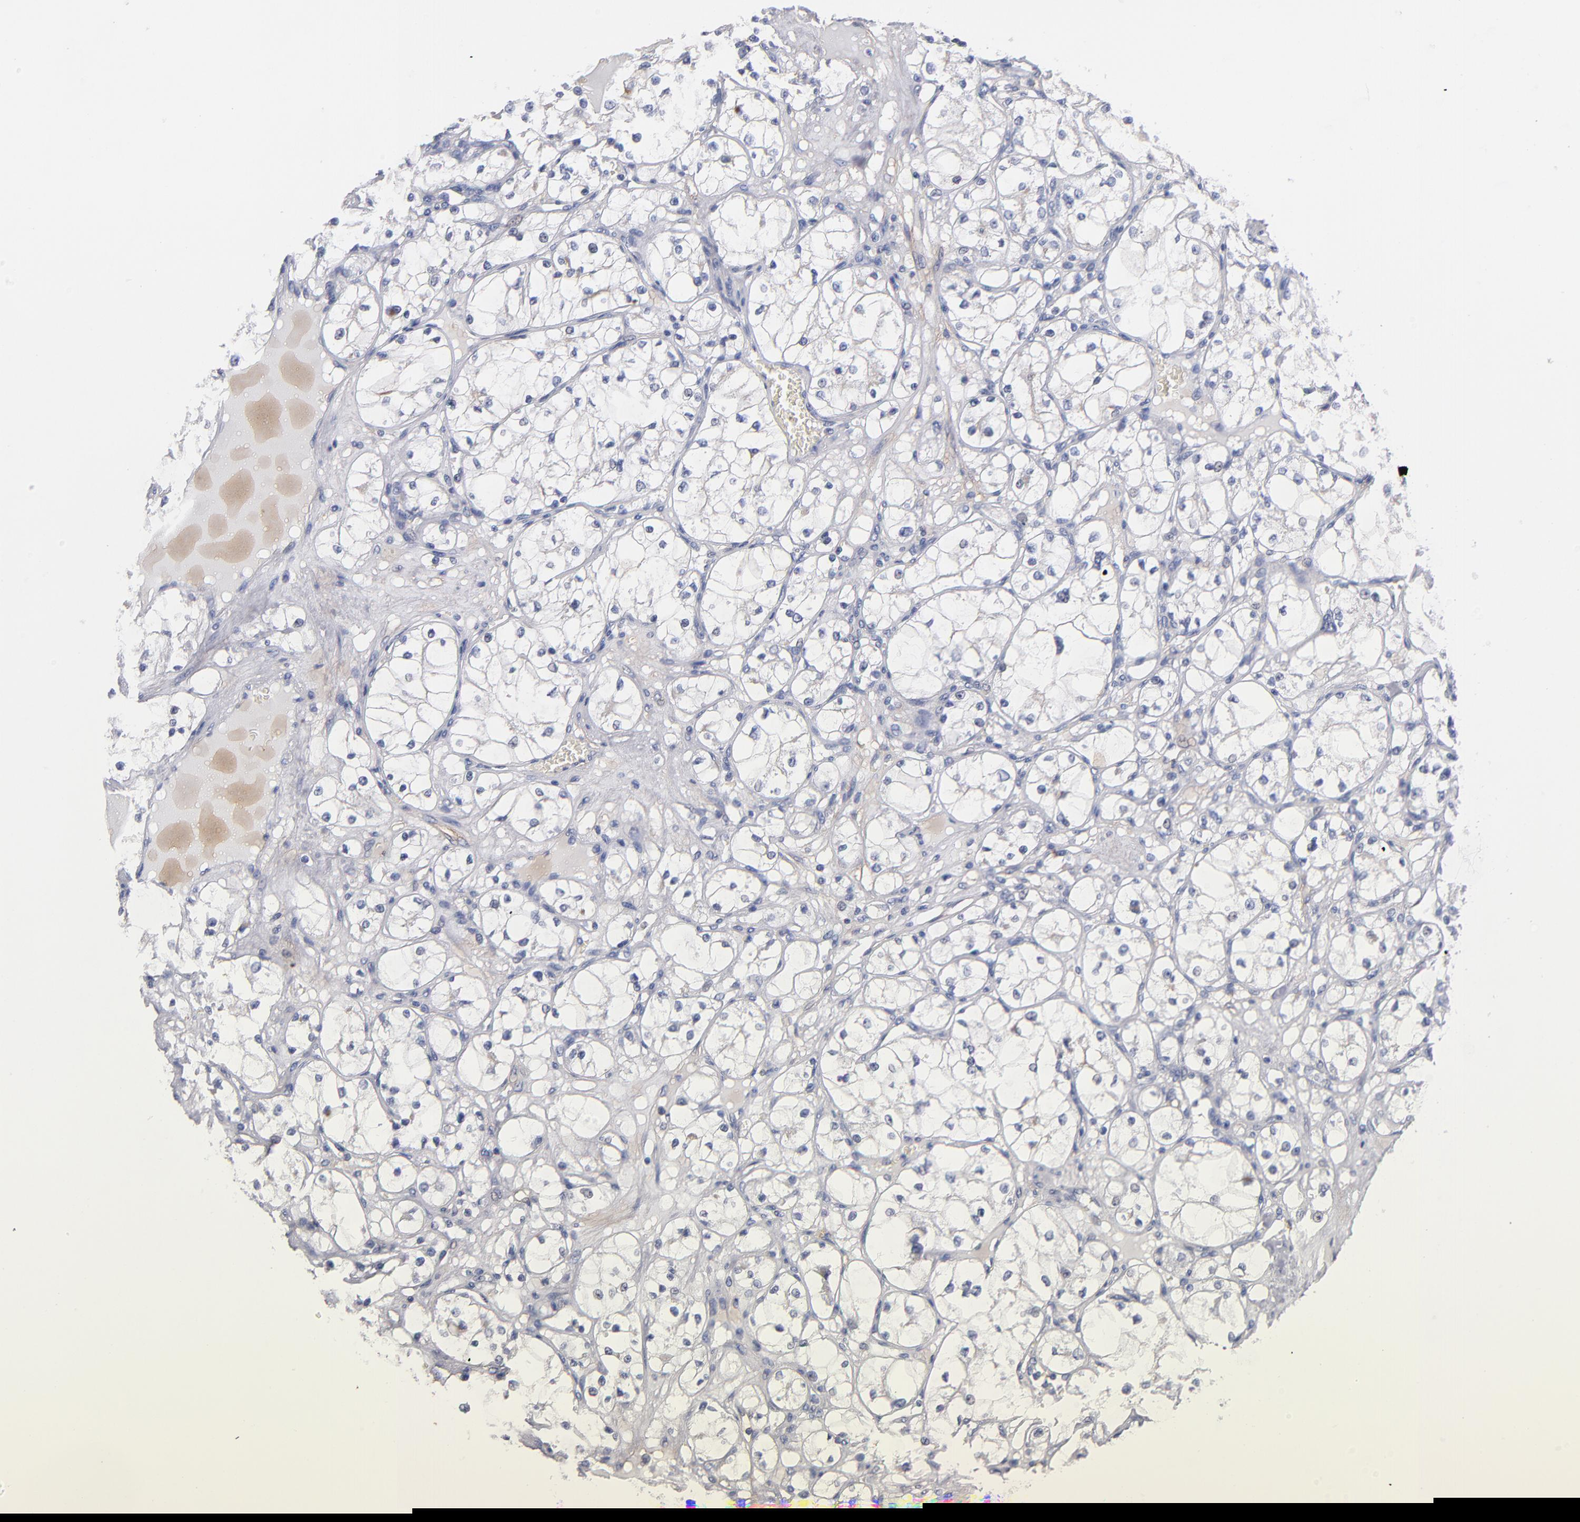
{"staining": {"intensity": "negative", "quantity": "none", "location": "none"}, "tissue": "renal cancer", "cell_type": "Tumor cells", "image_type": "cancer", "snomed": [{"axis": "morphology", "description": "Adenocarcinoma, NOS"}, {"axis": "topography", "description": "Kidney"}], "caption": "High power microscopy histopathology image of an immunohistochemistry (IHC) histopathology image of renal adenocarcinoma, revealing no significant staining in tumor cells.", "gene": "PLSCR4", "patient": {"sex": "male", "age": 61}}